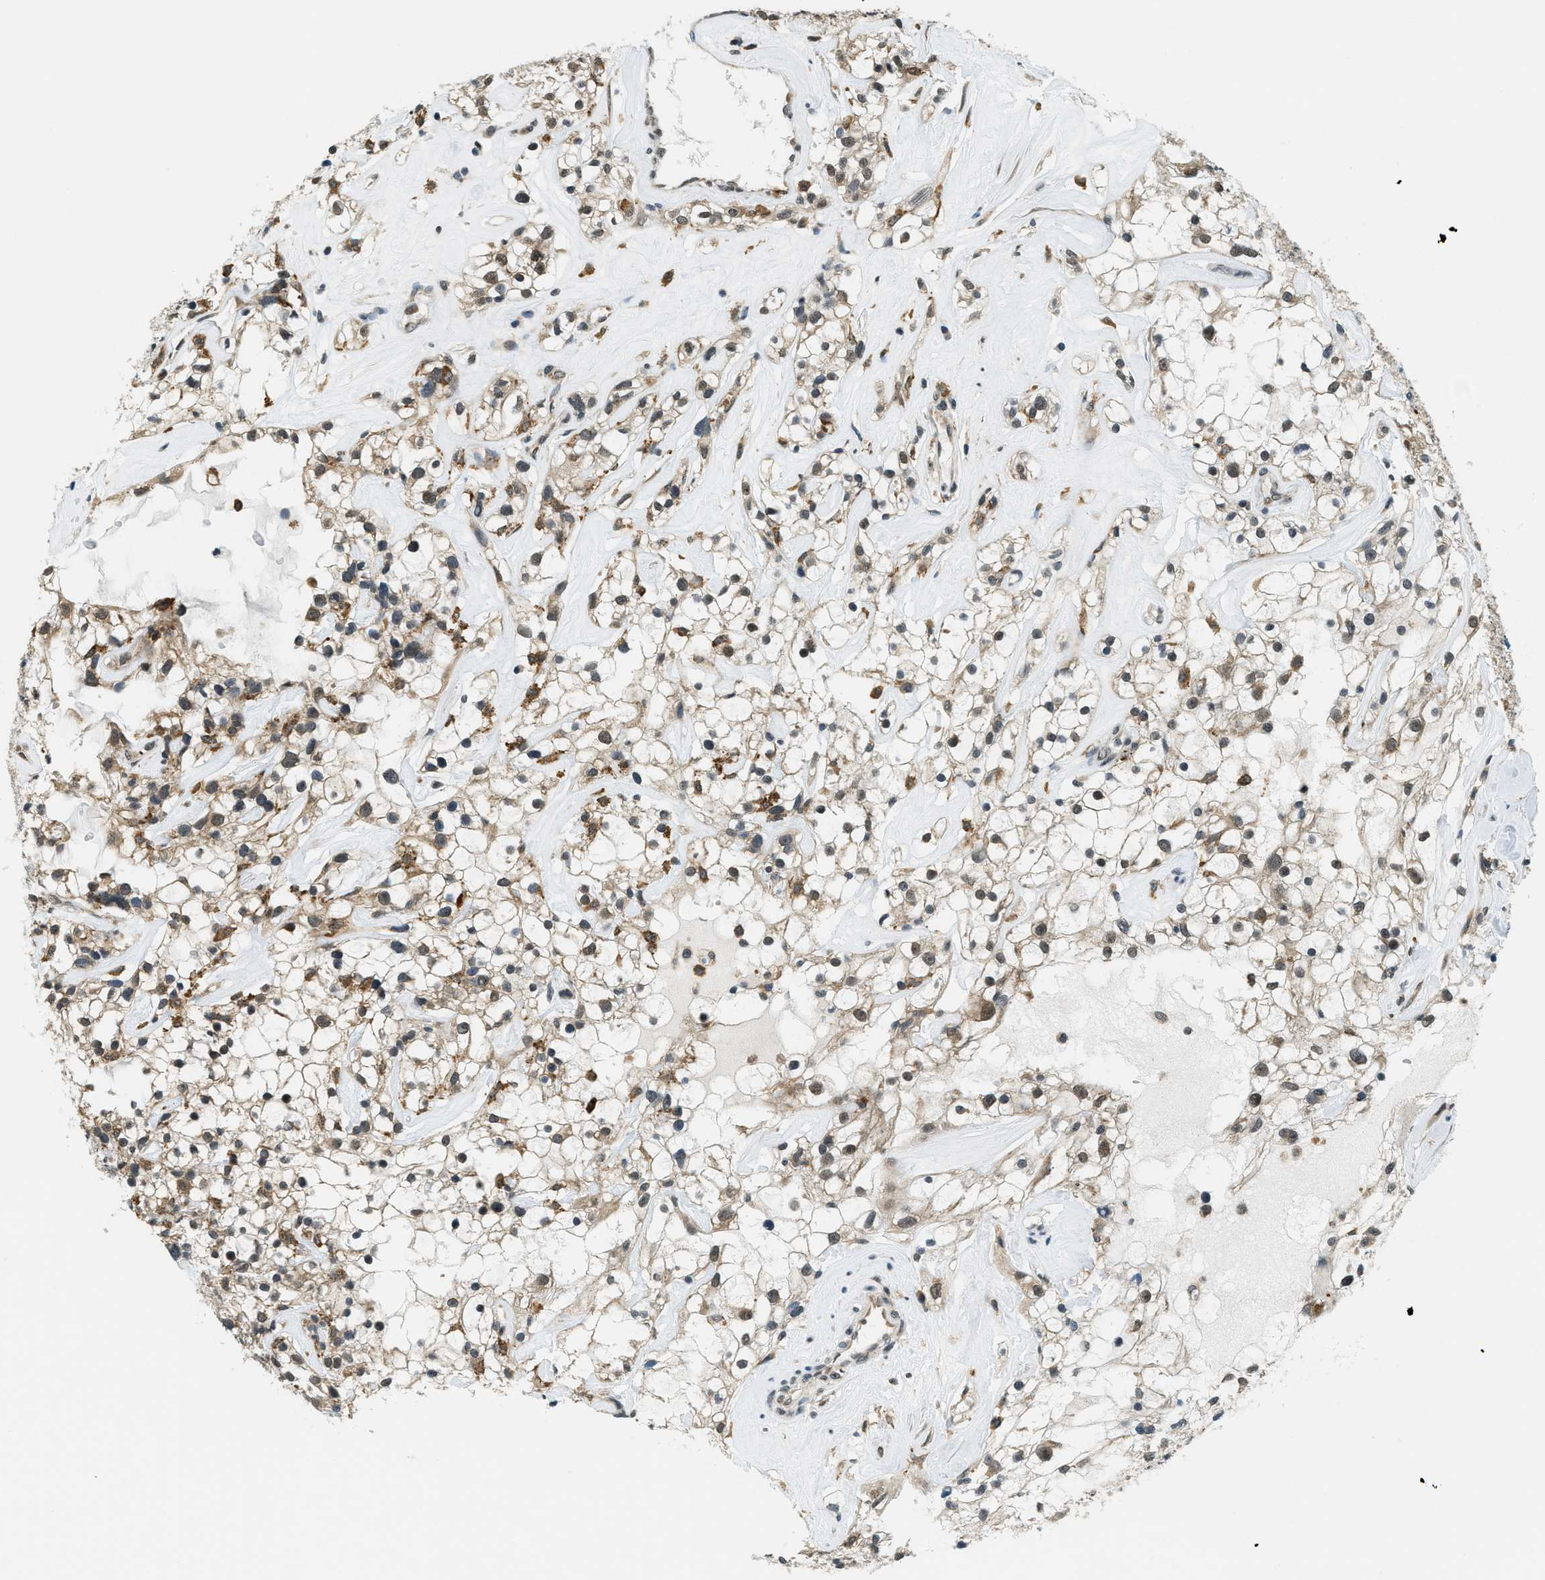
{"staining": {"intensity": "moderate", "quantity": "25%-75%", "location": "cytoplasmic/membranous,nuclear"}, "tissue": "renal cancer", "cell_type": "Tumor cells", "image_type": "cancer", "snomed": [{"axis": "morphology", "description": "Adenocarcinoma, NOS"}, {"axis": "topography", "description": "Kidney"}], "caption": "Adenocarcinoma (renal) stained with DAB (3,3'-diaminobenzidine) IHC exhibits medium levels of moderate cytoplasmic/membranous and nuclear staining in about 25%-75% of tumor cells.", "gene": "RAB11FIP1", "patient": {"sex": "female", "age": 60}}